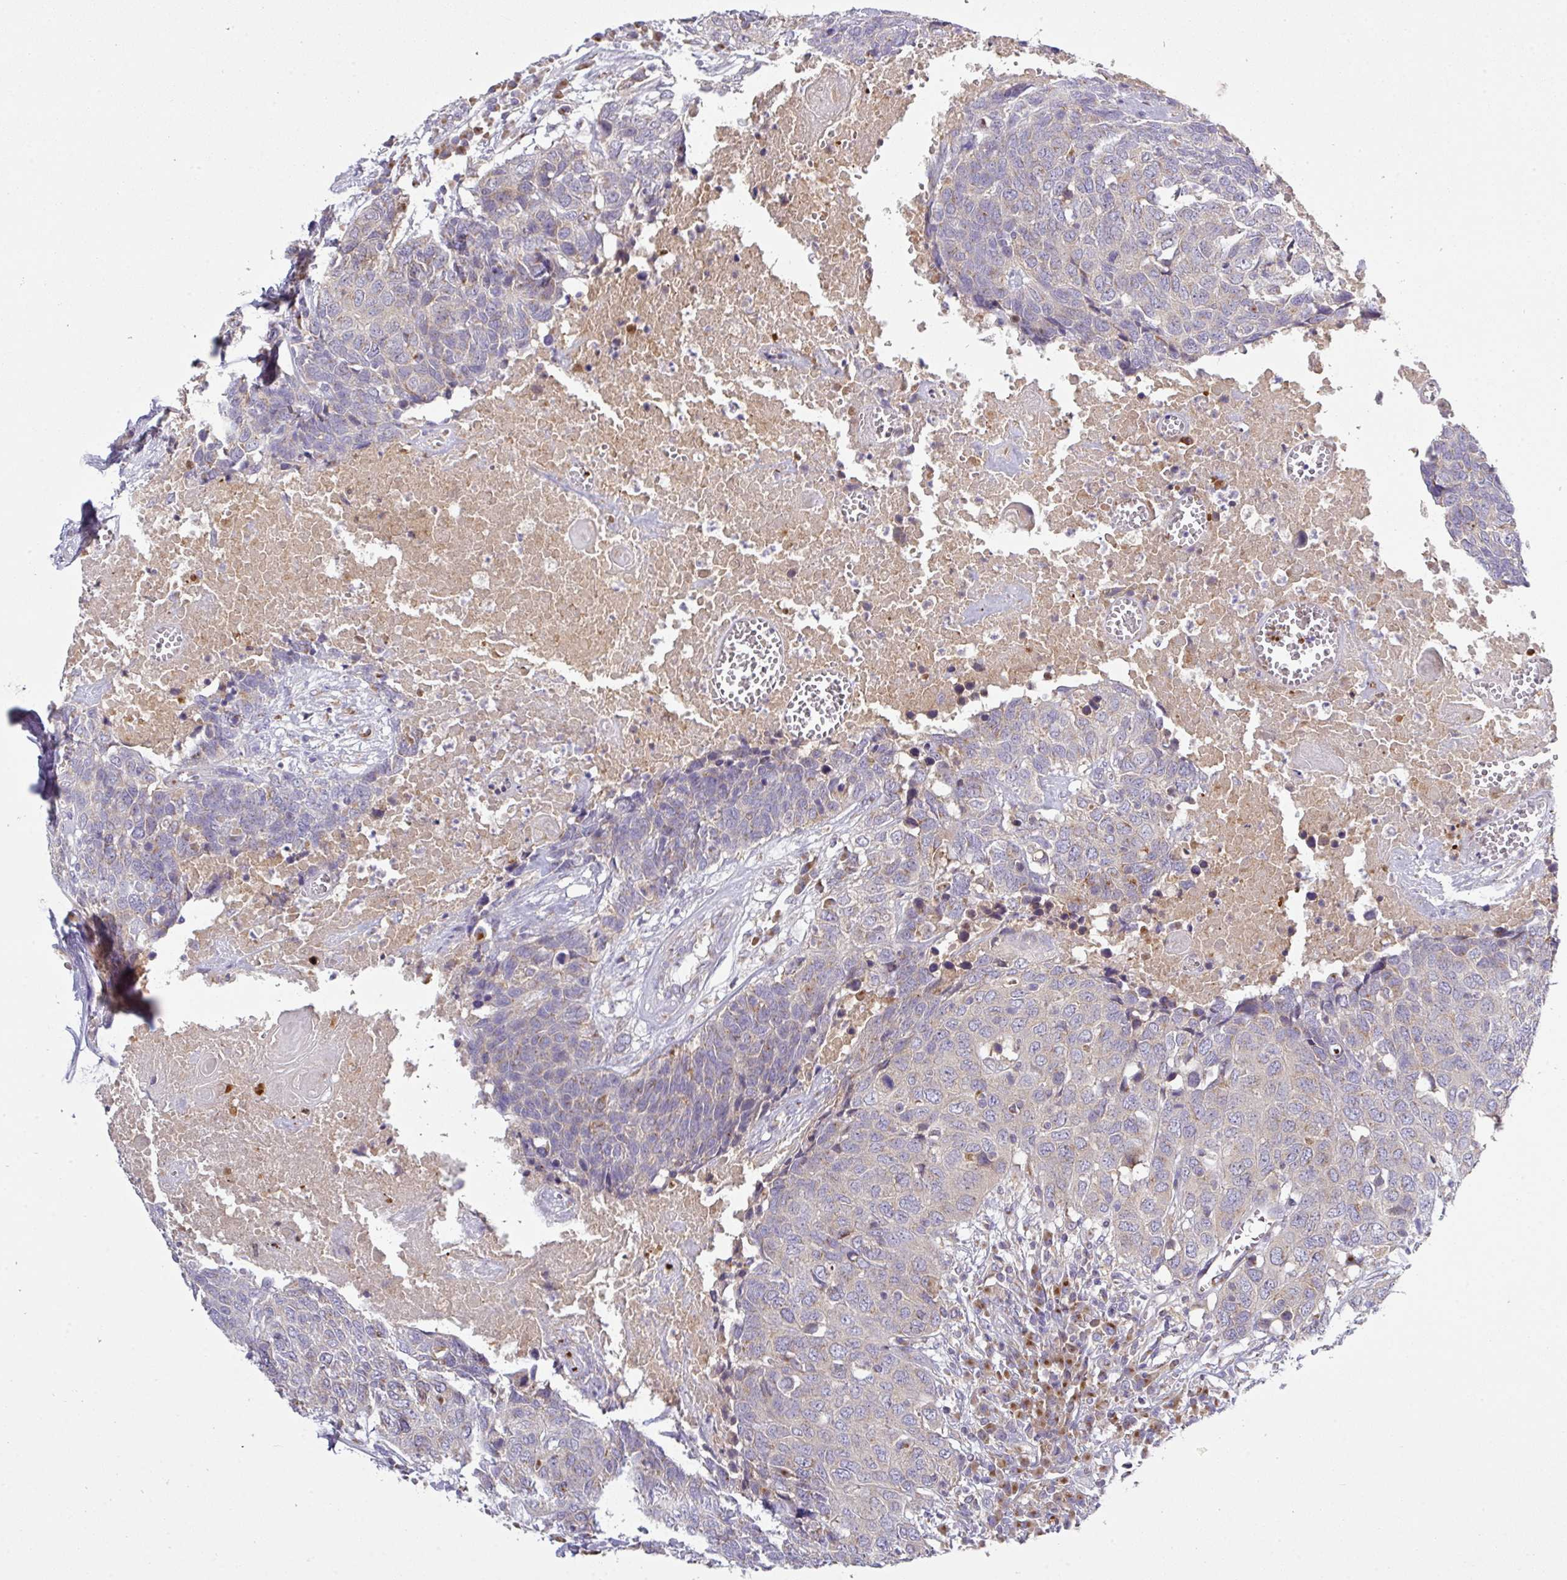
{"staining": {"intensity": "negative", "quantity": "none", "location": "none"}, "tissue": "head and neck cancer", "cell_type": "Tumor cells", "image_type": "cancer", "snomed": [{"axis": "morphology", "description": "Squamous cell carcinoma, NOS"}, {"axis": "topography", "description": "Head-Neck"}], "caption": "A micrograph of human head and neck cancer is negative for staining in tumor cells.", "gene": "VTI1A", "patient": {"sex": "male", "age": 66}}